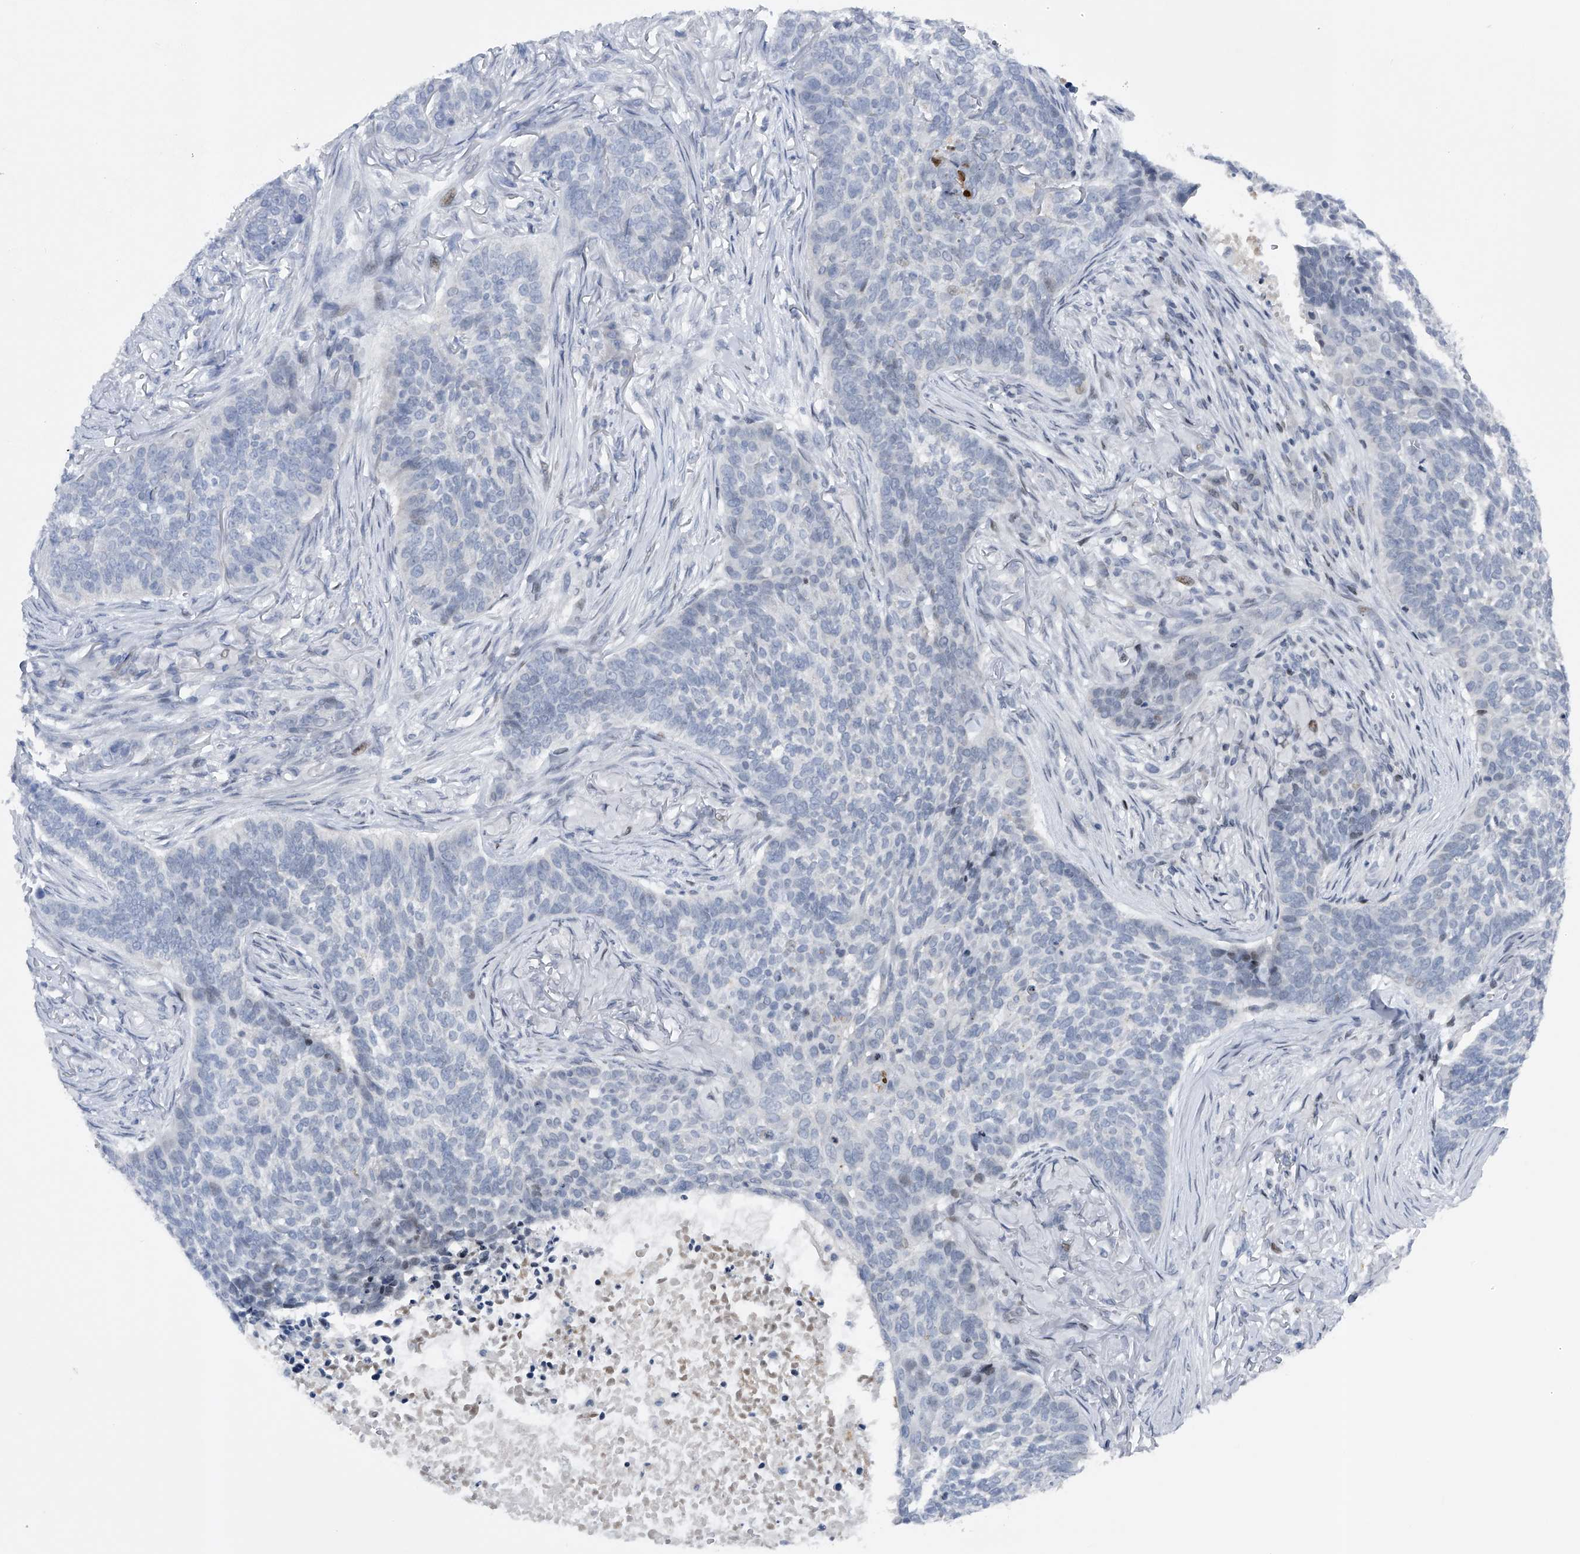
{"staining": {"intensity": "negative", "quantity": "none", "location": "none"}, "tissue": "skin cancer", "cell_type": "Tumor cells", "image_type": "cancer", "snomed": [{"axis": "morphology", "description": "Basal cell carcinoma"}, {"axis": "topography", "description": "Skin"}], "caption": "DAB immunohistochemical staining of human basal cell carcinoma (skin) displays no significant expression in tumor cells.", "gene": "RWDD2A", "patient": {"sex": "male", "age": 85}}